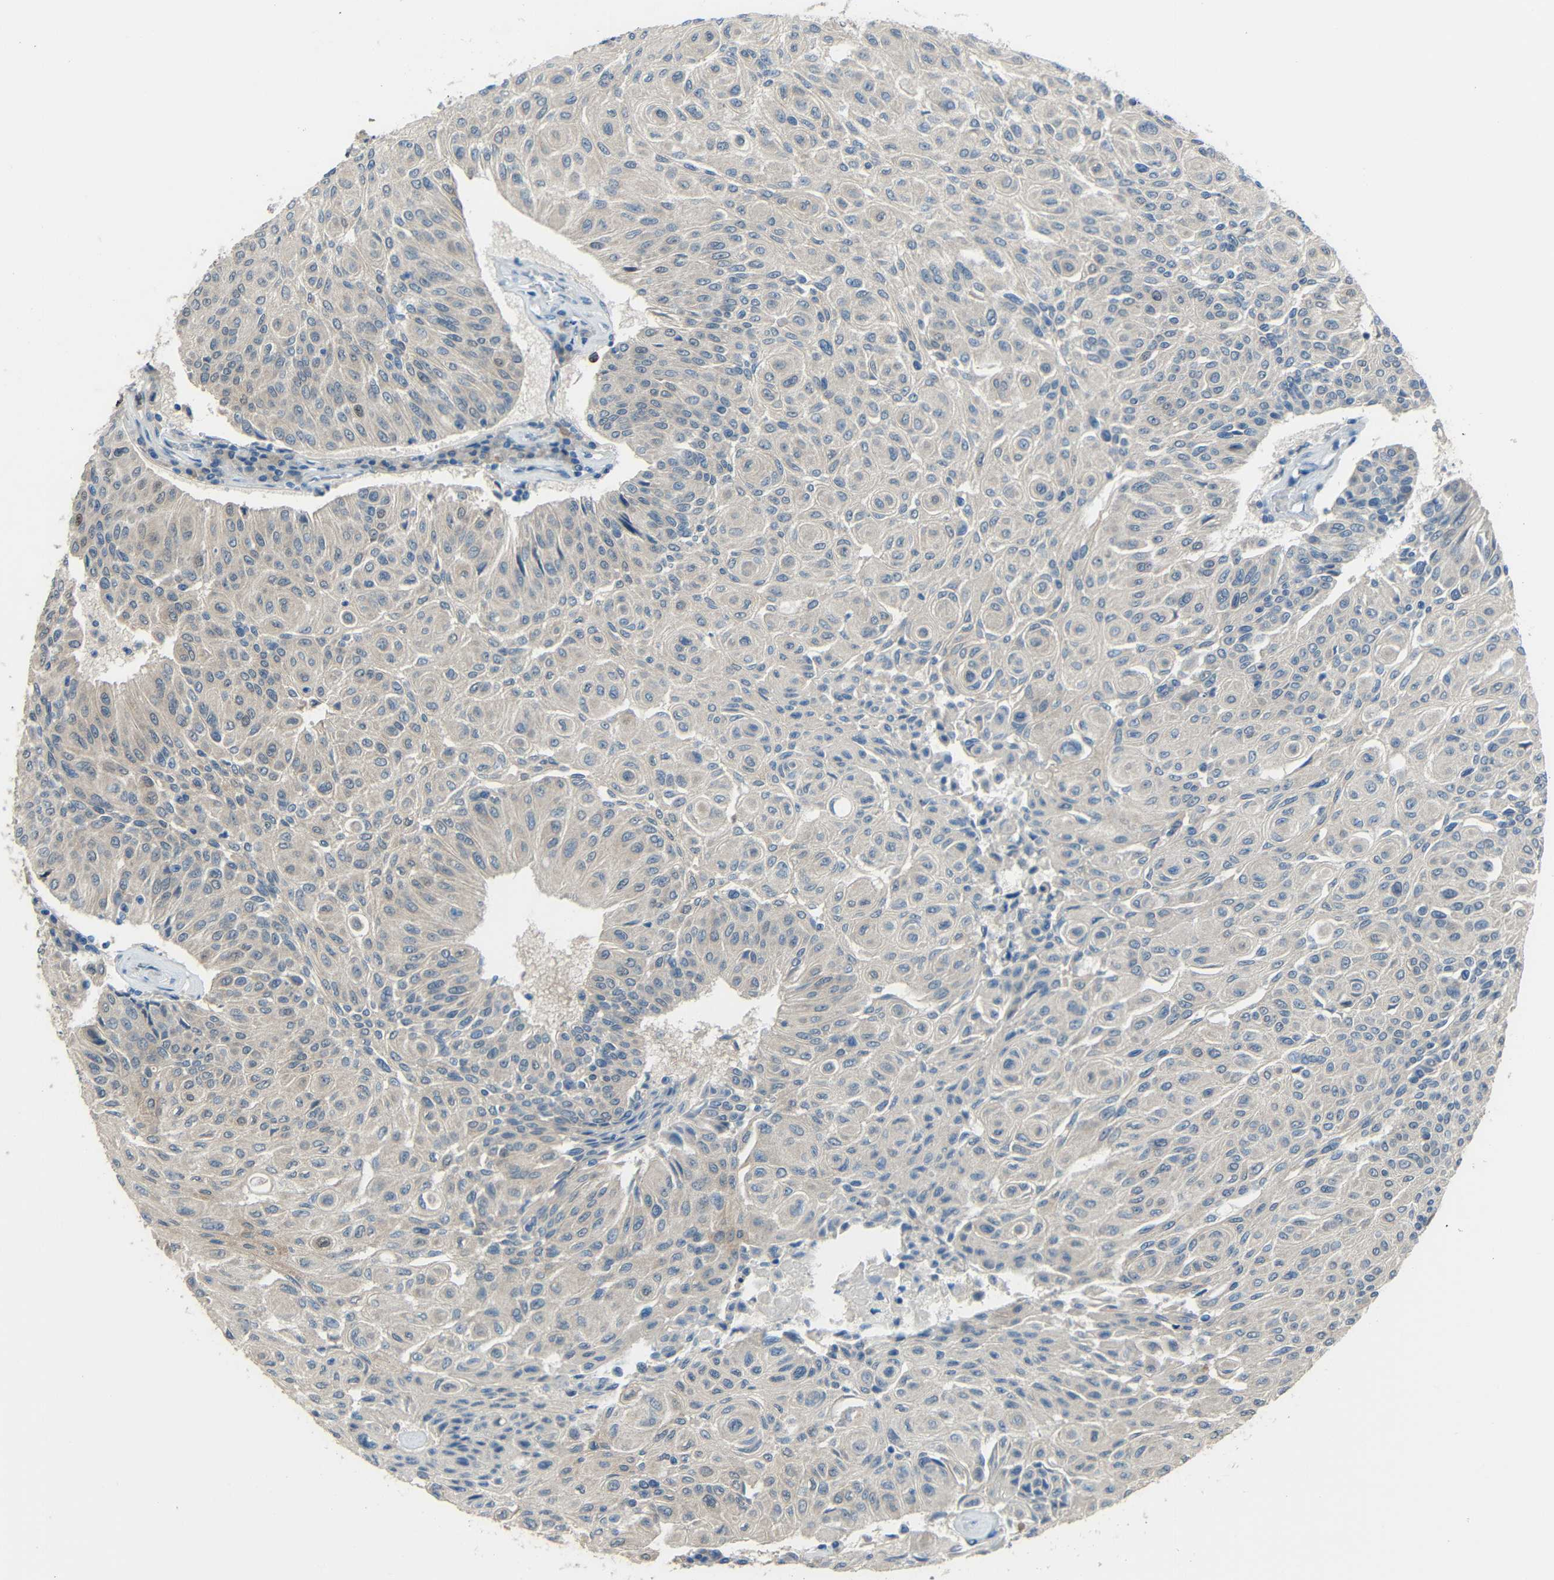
{"staining": {"intensity": "negative", "quantity": "none", "location": "none"}, "tissue": "urothelial cancer", "cell_type": "Tumor cells", "image_type": "cancer", "snomed": [{"axis": "morphology", "description": "Urothelial carcinoma, High grade"}, {"axis": "topography", "description": "Urinary bladder"}], "caption": "An image of urothelial cancer stained for a protein reveals no brown staining in tumor cells. (IHC, brightfield microscopy, high magnification).", "gene": "STBD1", "patient": {"sex": "male", "age": 66}}